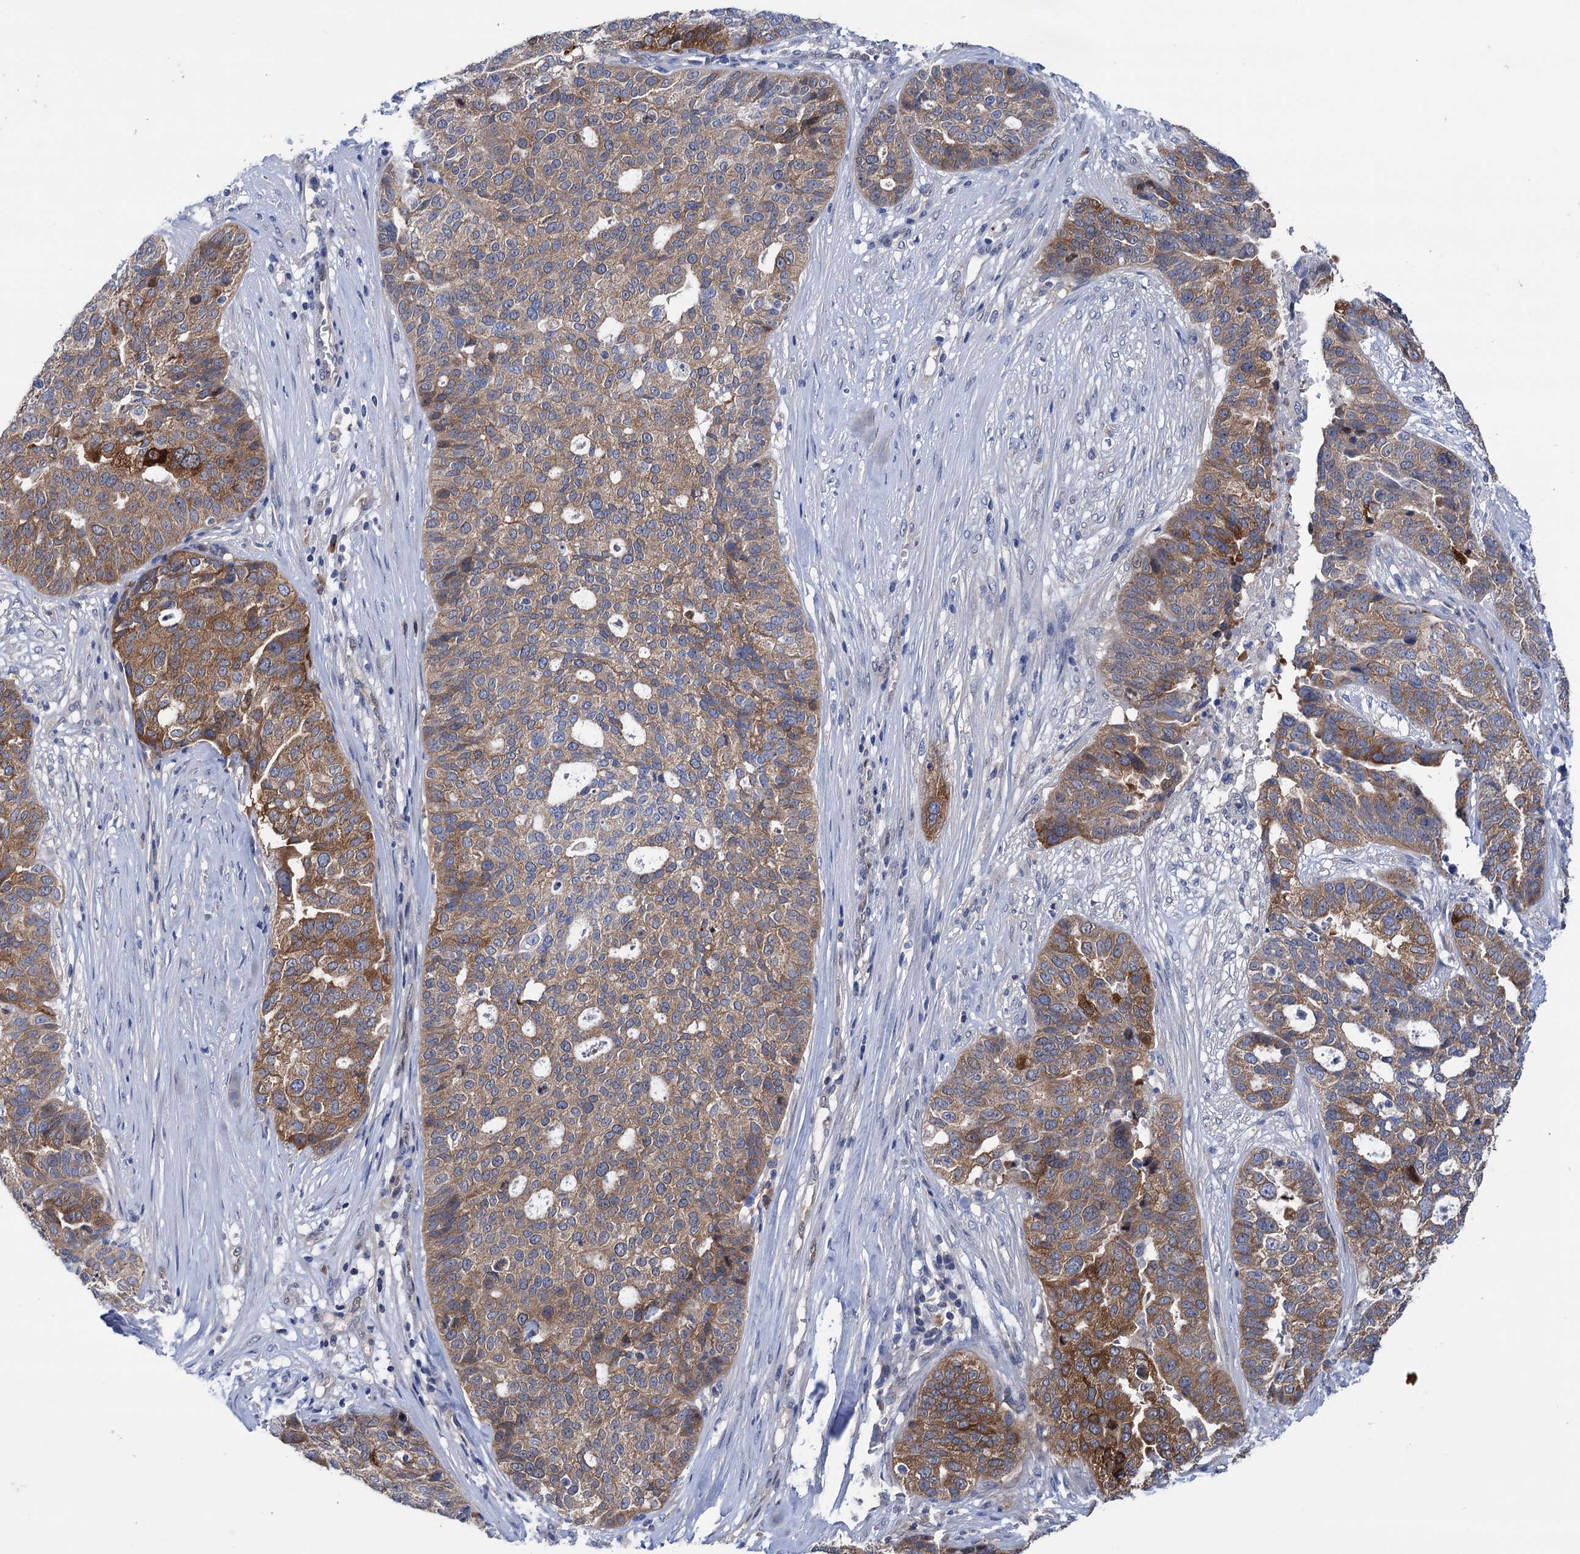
{"staining": {"intensity": "moderate", "quantity": ">75%", "location": "cytoplasmic/membranous"}, "tissue": "ovarian cancer", "cell_type": "Tumor cells", "image_type": "cancer", "snomed": [{"axis": "morphology", "description": "Cystadenocarcinoma, serous, NOS"}, {"axis": "topography", "description": "Ovary"}], "caption": "Protein expression by immunohistochemistry (IHC) reveals moderate cytoplasmic/membranous staining in approximately >75% of tumor cells in ovarian serous cystadenocarcinoma.", "gene": "ZNRD2", "patient": {"sex": "female", "age": 59}}